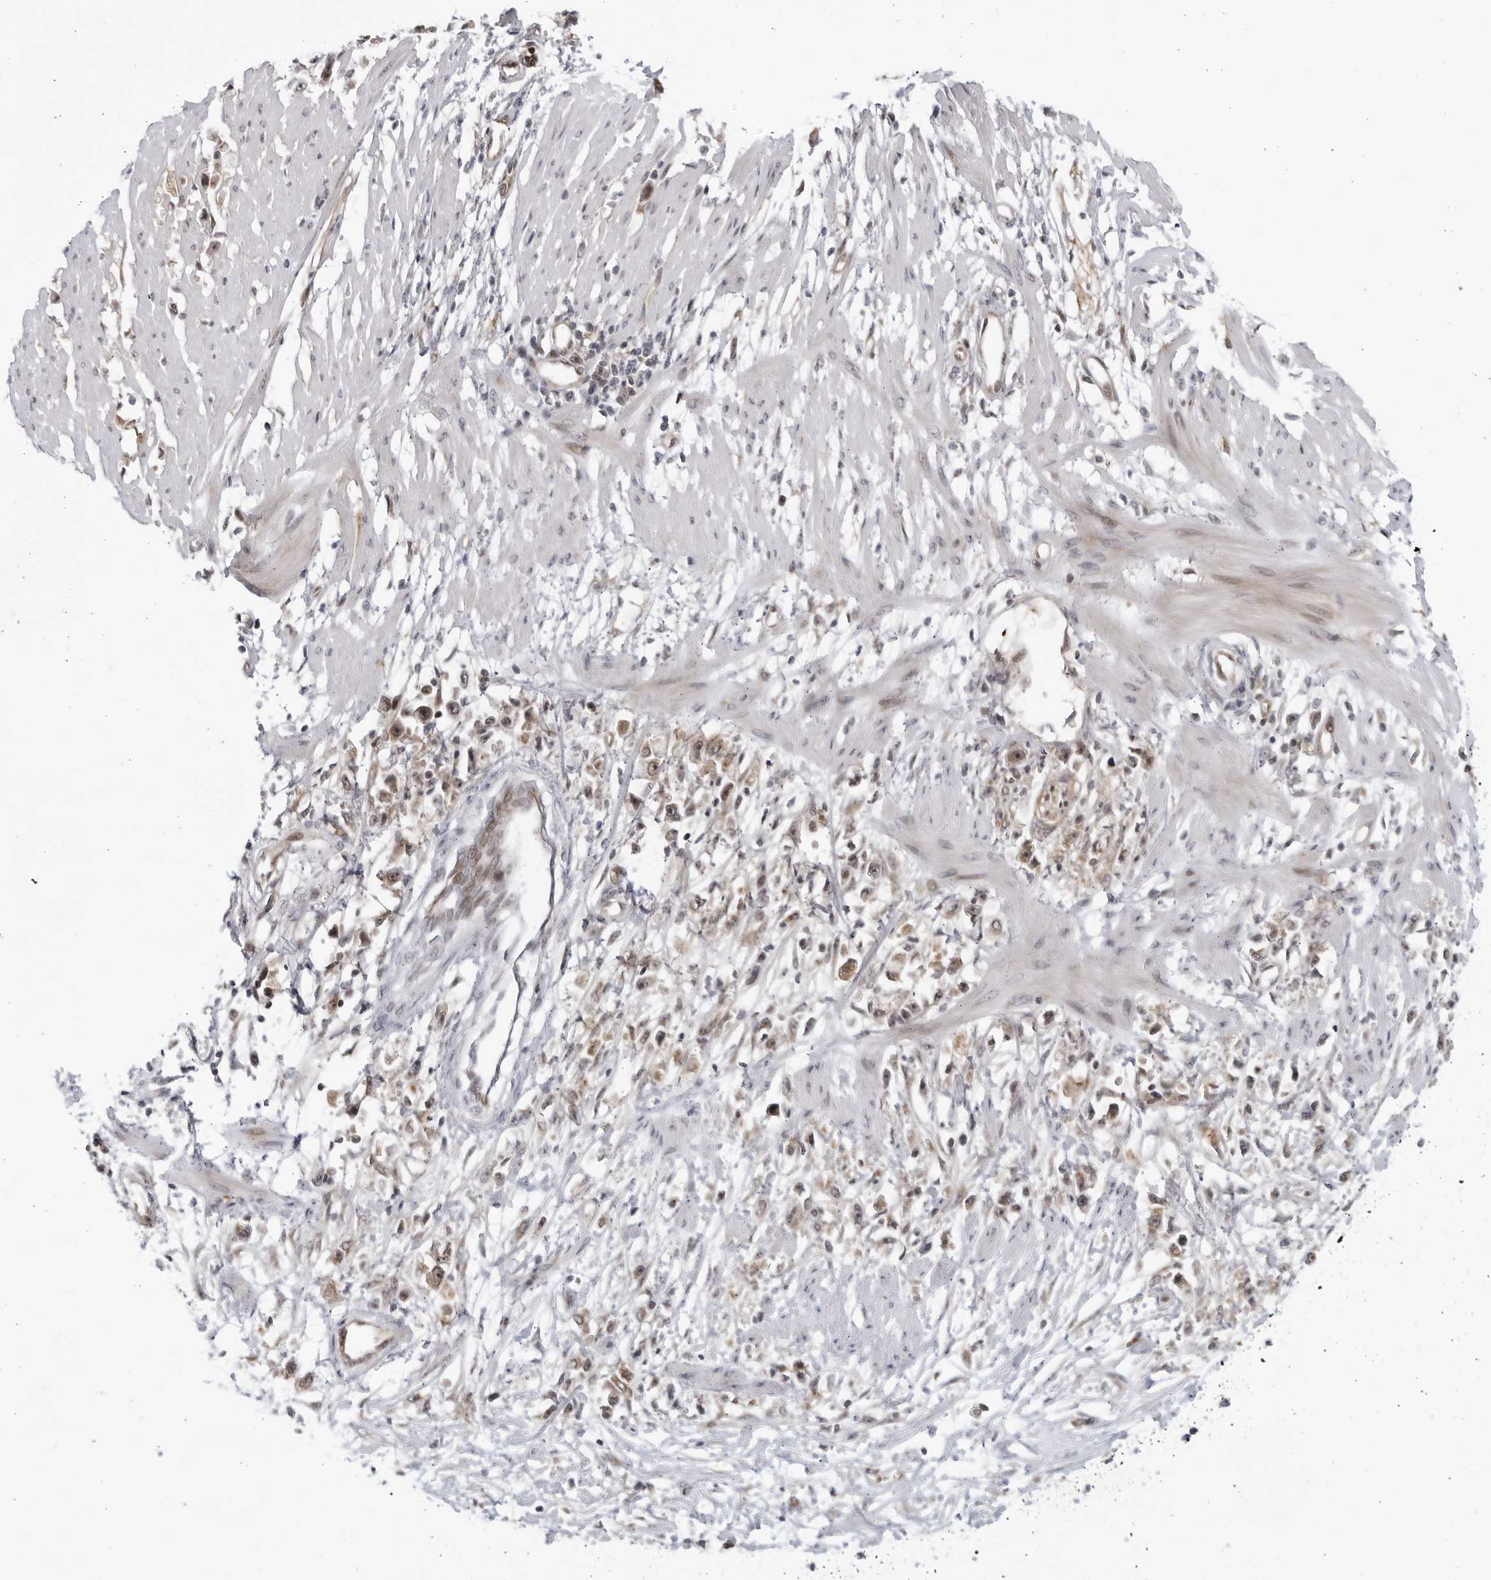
{"staining": {"intensity": "moderate", "quantity": ">75%", "location": "cytoplasmic/membranous,nuclear"}, "tissue": "stomach cancer", "cell_type": "Tumor cells", "image_type": "cancer", "snomed": [{"axis": "morphology", "description": "Adenocarcinoma, NOS"}, {"axis": "topography", "description": "Stomach"}], "caption": "DAB immunohistochemical staining of stomach cancer exhibits moderate cytoplasmic/membranous and nuclear protein expression in approximately >75% of tumor cells.", "gene": "ITGB3BP", "patient": {"sex": "female", "age": 59}}